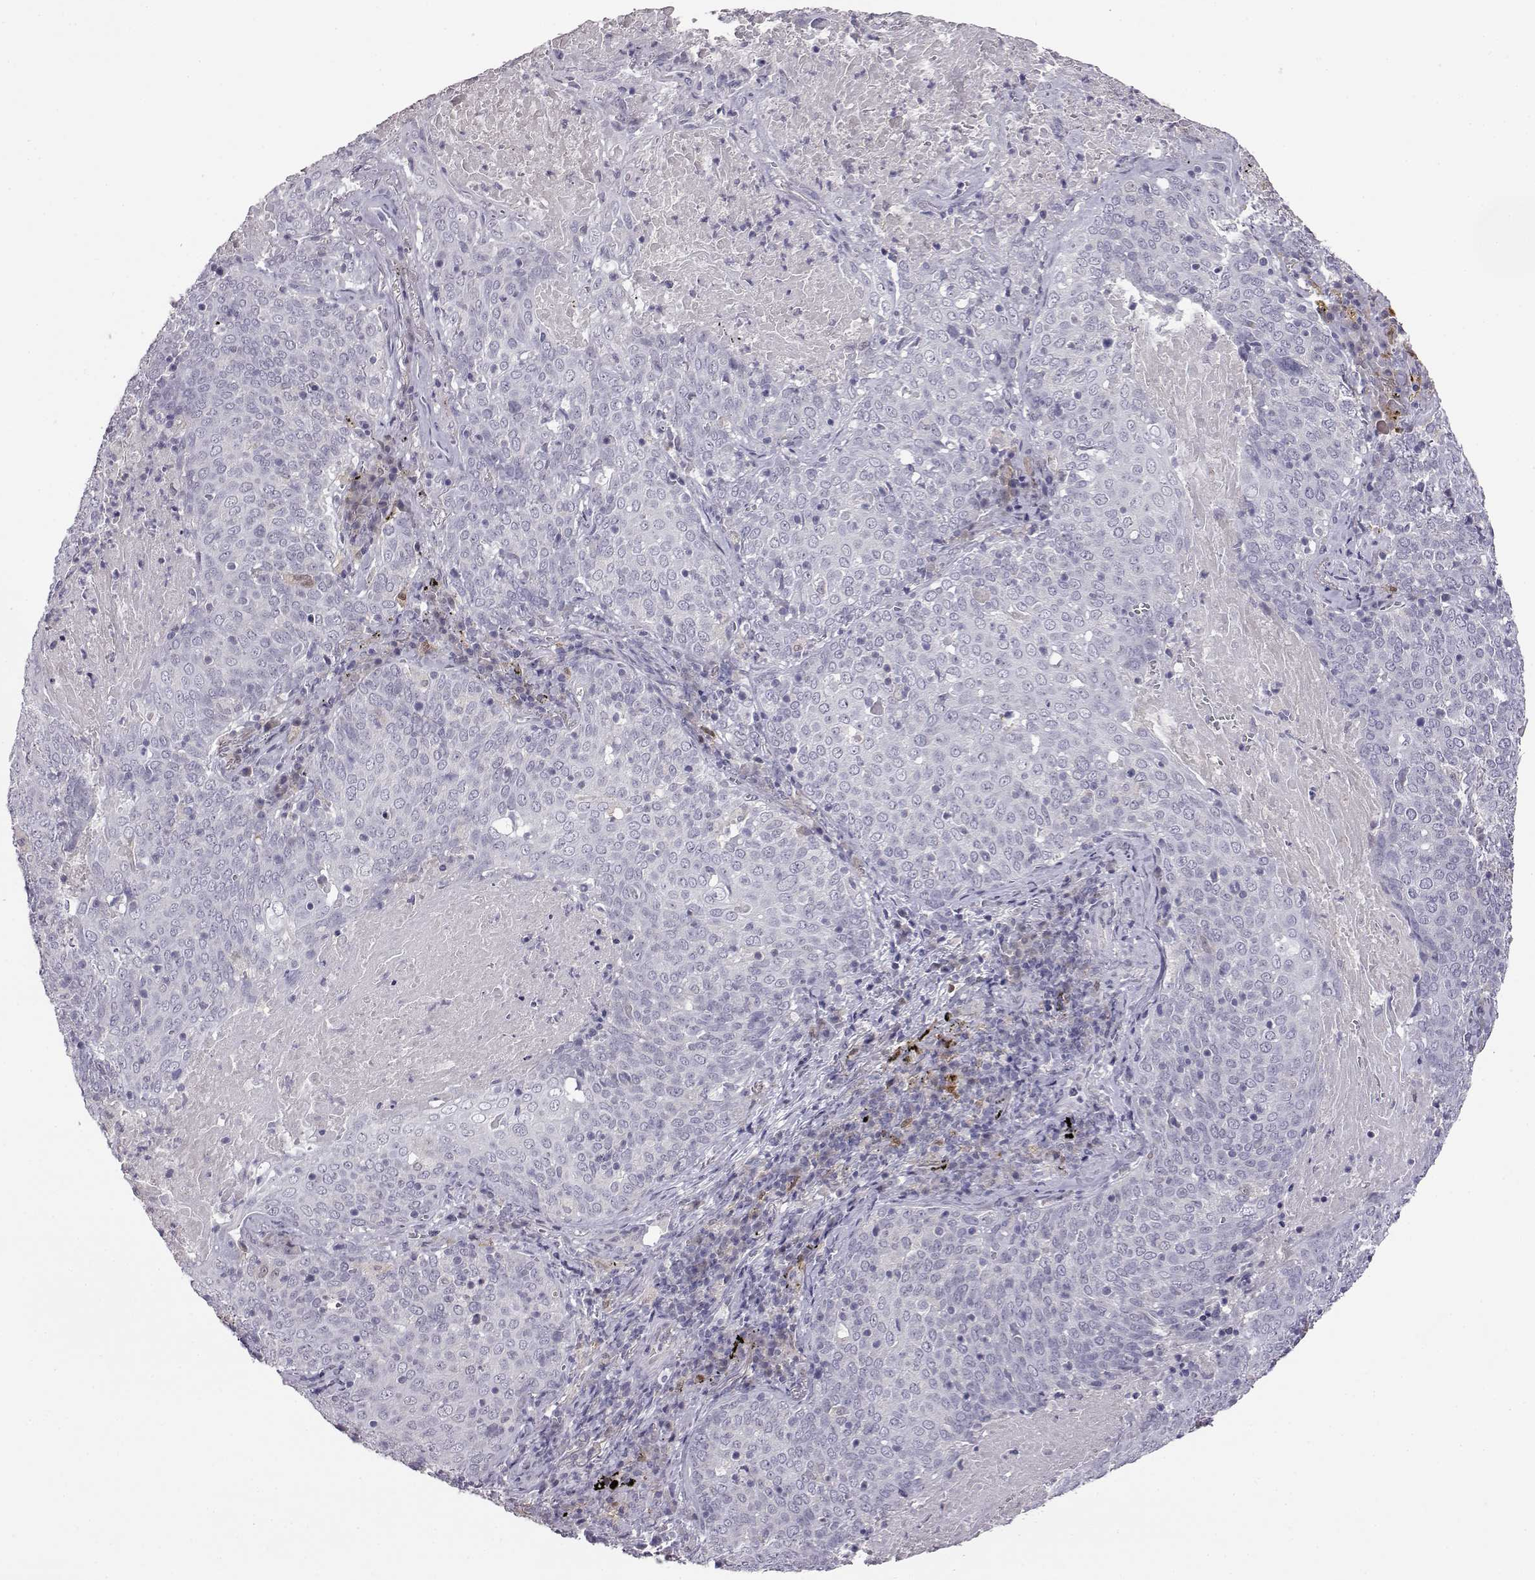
{"staining": {"intensity": "negative", "quantity": "none", "location": "none"}, "tissue": "lung cancer", "cell_type": "Tumor cells", "image_type": "cancer", "snomed": [{"axis": "morphology", "description": "Squamous cell carcinoma, NOS"}, {"axis": "topography", "description": "Lung"}], "caption": "DAB (3,3'-diaminobenzidine) immunohistochemical staining of human lung squamous cell carcinoma demonstrates no significant expression in tumor cells.", "gene": "AKR1B1", "patient": {"sex": "male", "age": 82}}